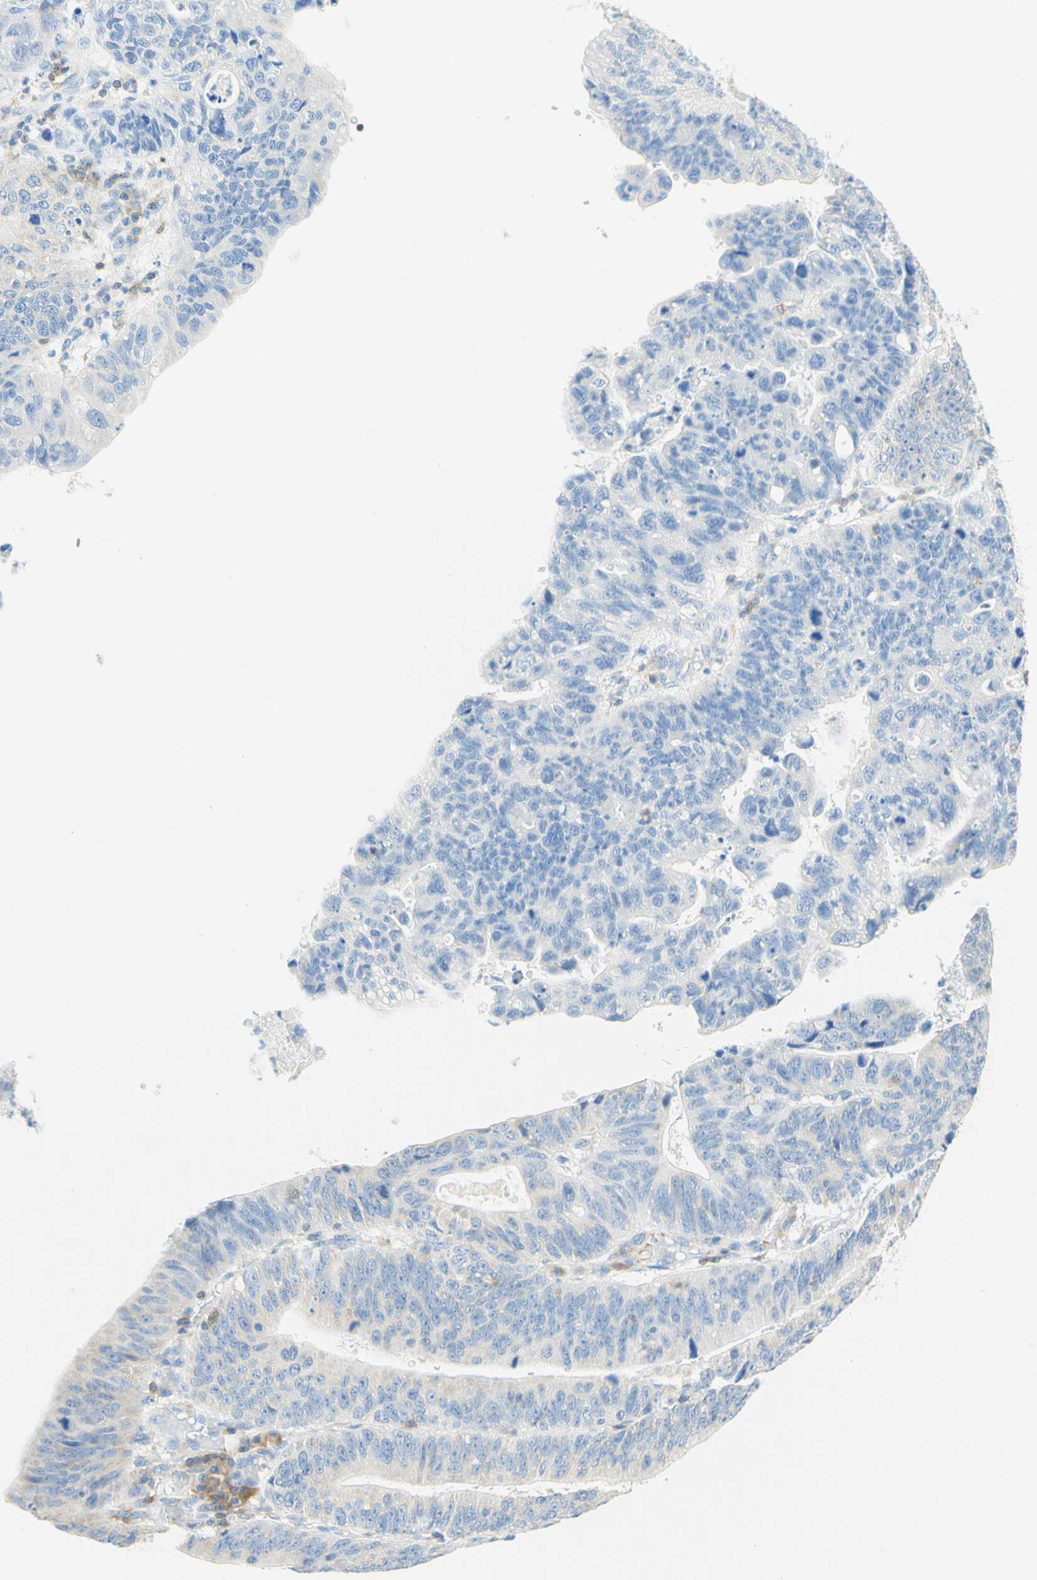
{"staining": {"intensity": "negative", "quantity": "none", "location": "none"}, "tissue": "stomach cancer", "cell_type": "Tumor cells", "image_type": "cancer", "snomed": [{"axis": "morphology", "description": "Adenocarcinoma, NOS"}, {"axis": "topography", "description": "Stomach"}], "caption": "IHC of human stomach cancer (adenocarcinoma) displays no positivity in tumor cells.", "gene": "LAT", "patient": {"sex": "male", "age": 59}}